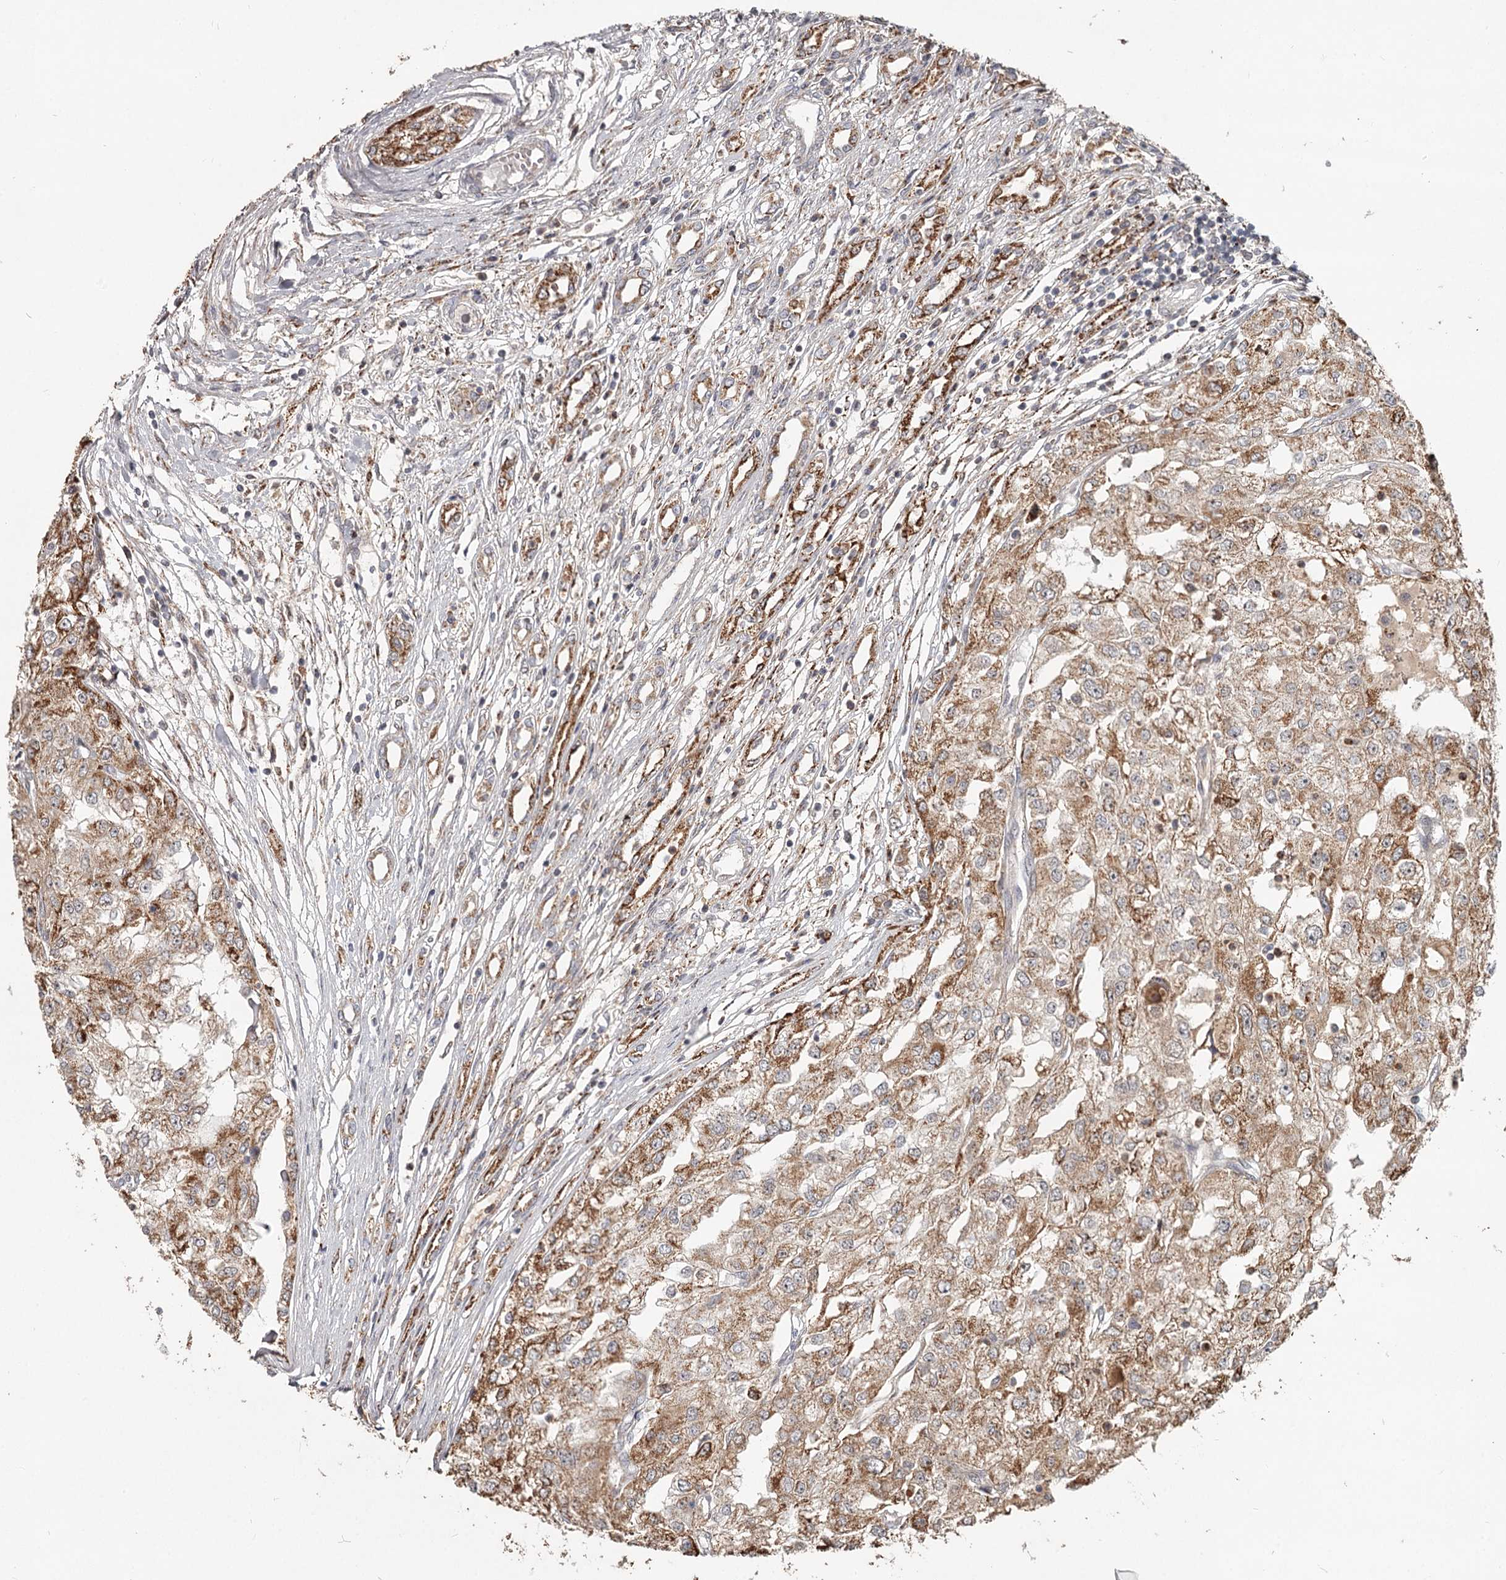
{"staining": {"intensity": "moderate", "quantity": ">75%", "location": "cytoplasmic/membranous"}, "tissue": "renal cancer", "cell_type": "Tumor cells", "image_type": "cancer", "snomed": [{"axis": "morphology", "description": "Adenocarcinoma, NOS"}, {"axis": "topography", "description": "Kidney"}], "caption": "Protein analysis of adenocarcinoma (renal) tissue reveals moderate cytoplasmic/membranous positivity in about >75% of tumor cells. Using DAB (brown) and hematoxylin (blue) stains, captured at high magnification using brightfield microscopy.", "gene": "CDC123", "patient": {"sex": "female", "age": 54}}